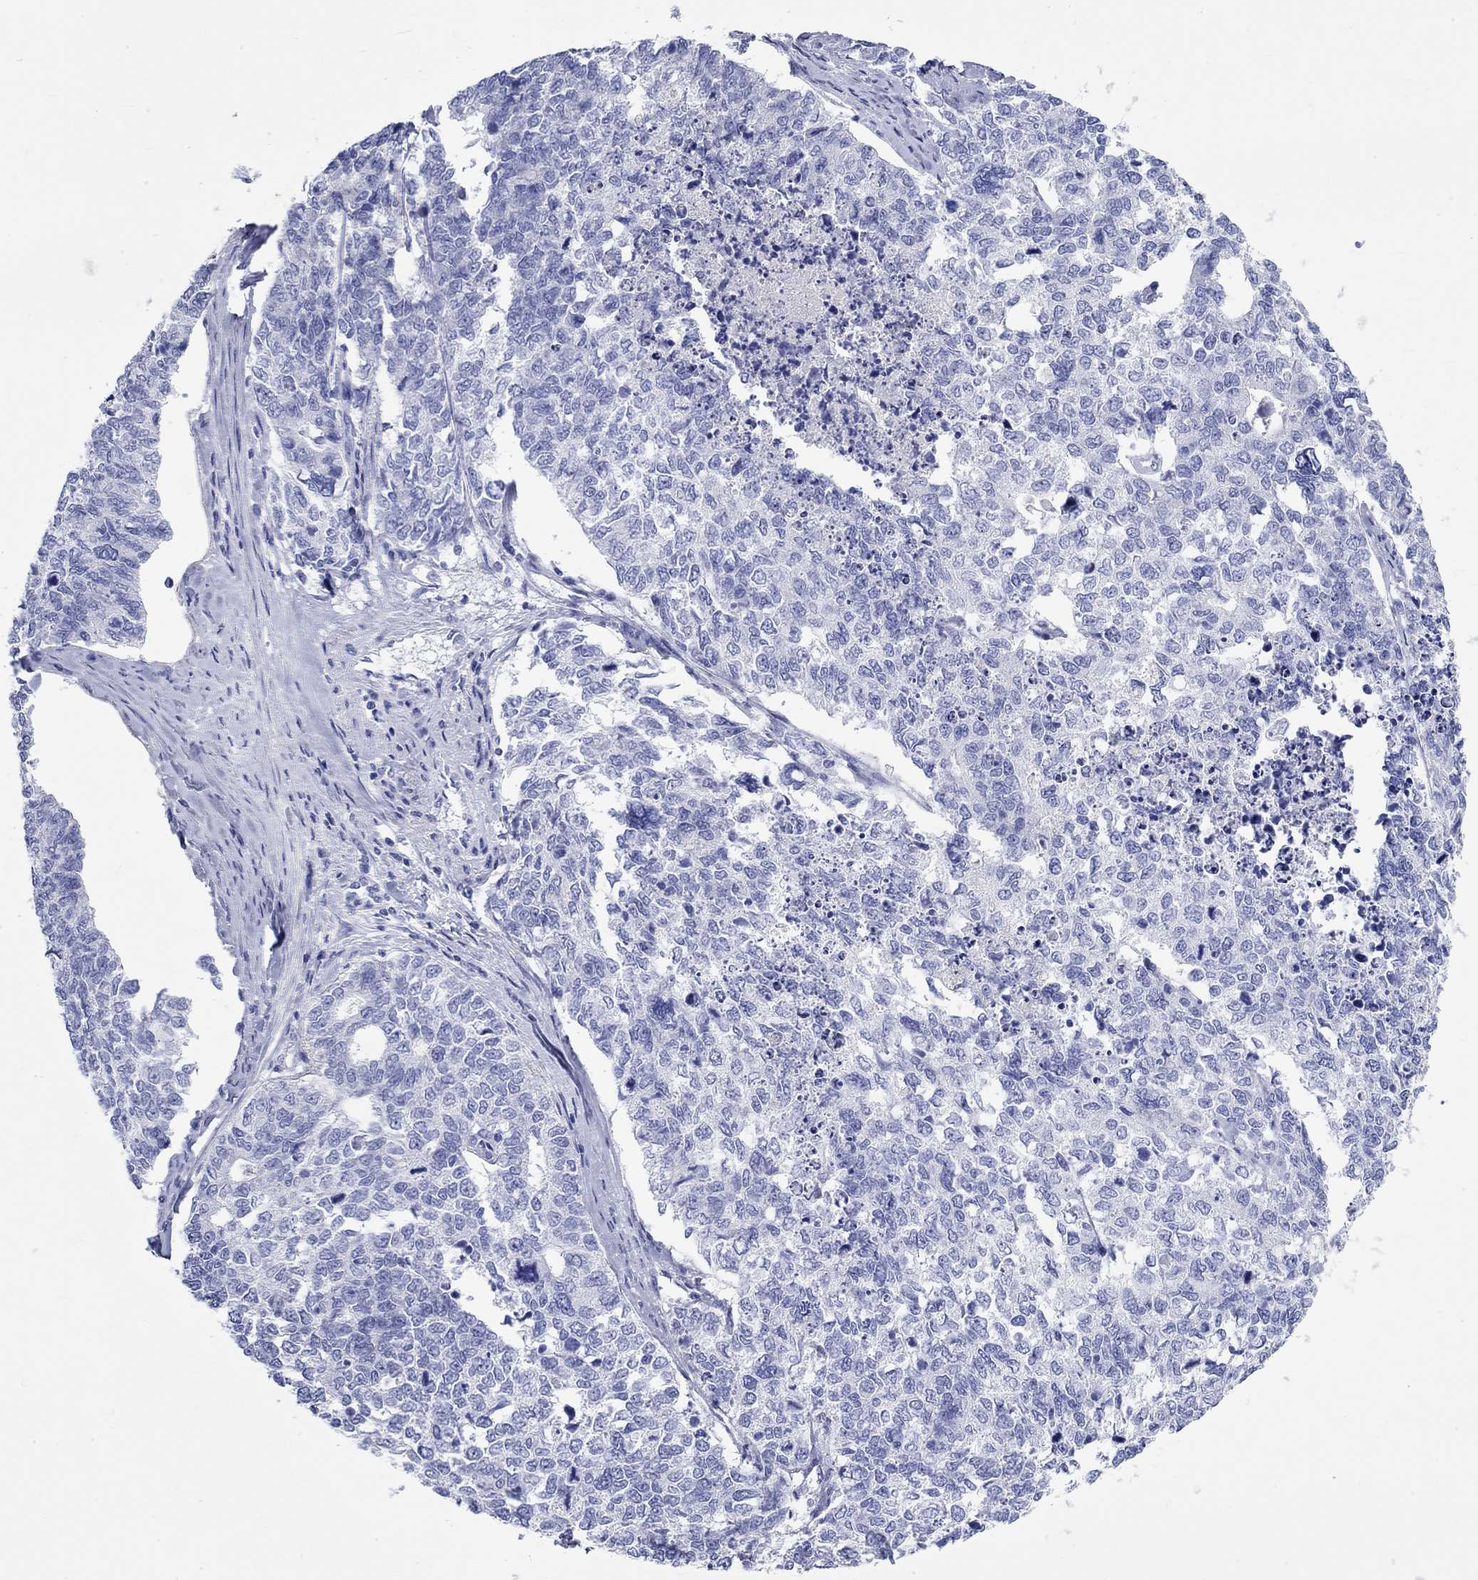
{"staining": {"intensity": "negative", "quantity": "none", "location": "none"}, "tissue": "cervical cancer", "cell_type": "Tumor cells", "image_type": "cancer", "snomed": [{"axis": "morphology", "description": "Squamous cell carcinoma, NOS"}, {"axis": "topography", "description": "Cervix"}], "caption": "Image shows no significant protein positivity in tumor cells of cervical cancer.", "gene": "SPATA9", "patient": {"sex": "female", "age": 63}}